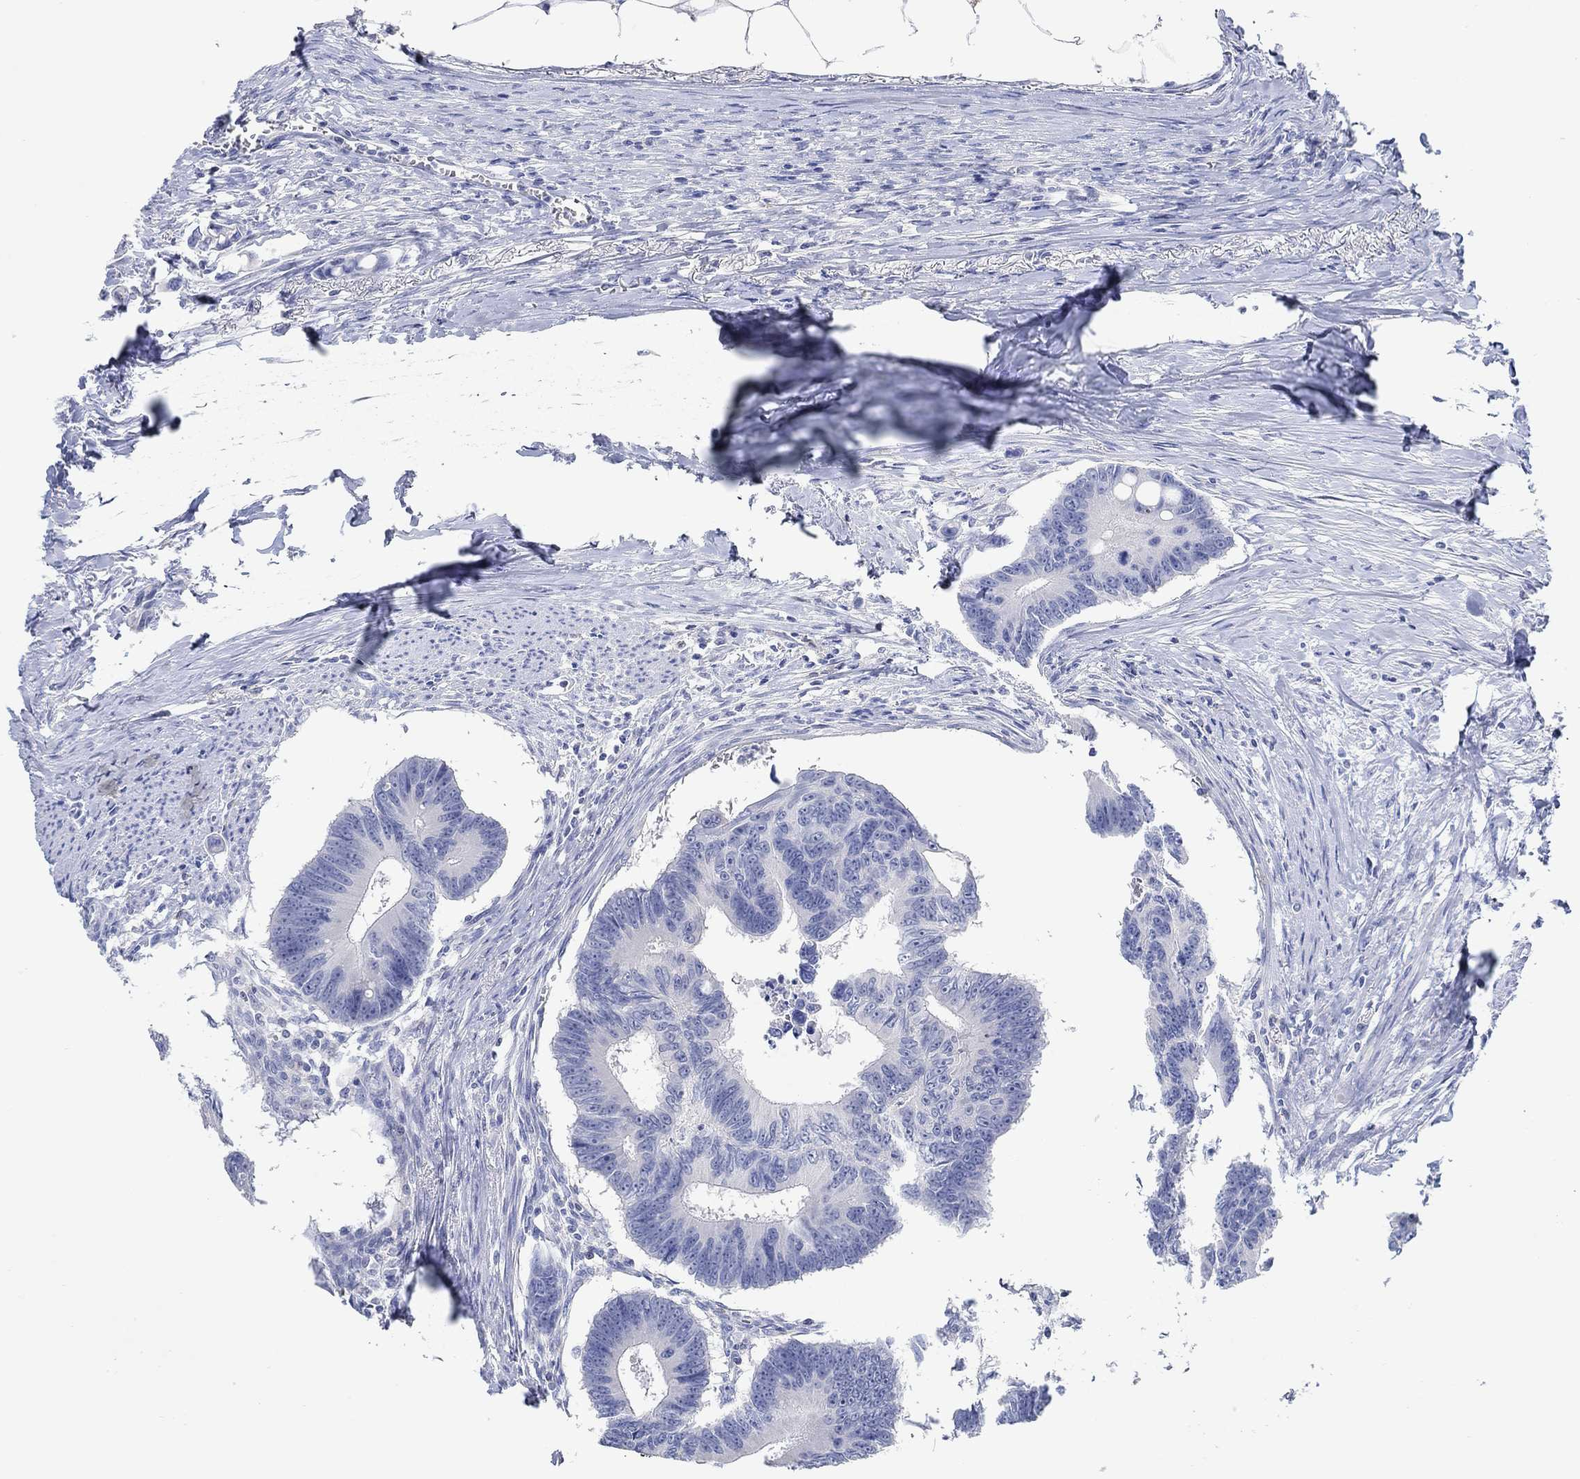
{"staining": {"intensity": "negative", "quantity": "none", "location": "none"}, "tissue": "colorectal cancer", "cell_type": "Tumor cells", "image_type": "cancer", "snomed": [{"axis": "morphology", "description": "Adenocarcinoma, NOS"}, {"axis": "topography", "description": "Colon"}], "caption": "IHC histopathology image of human adenocarcinoma (colorectal) stained for a protein (brown), which exhibits no expression in tumor cells.", "gene": "PPP1R17", "patient": {"sex": "male", "age": 70}}